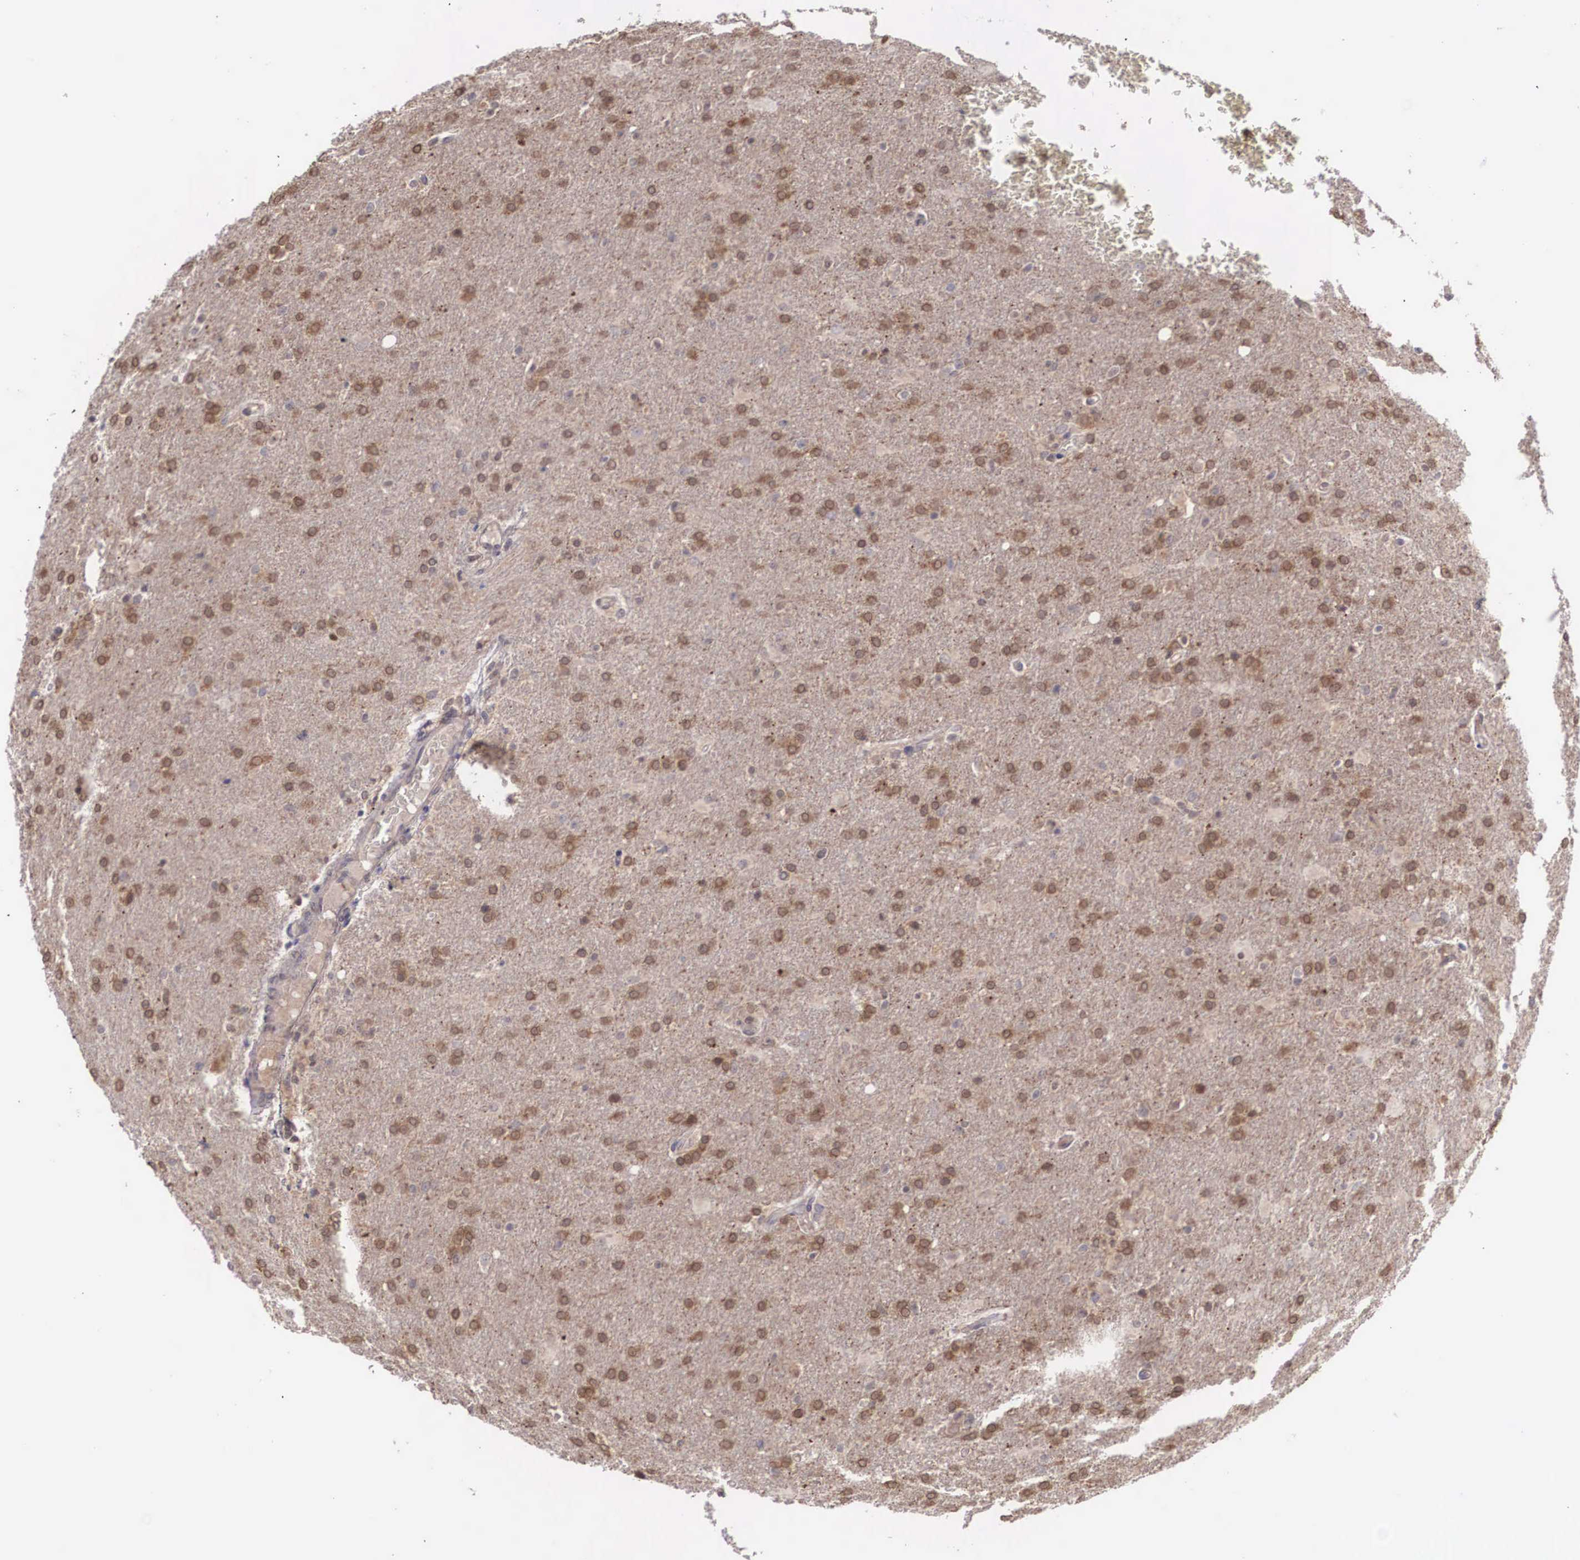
{"staining": {"intensity": "weak", "quantity": ">75%", "location": "cytoplasmic/membranous,nuclear"}, "tissue": "glioma", "cell_type": "Tumor cells", "image_type": "cancer", "snomed": [{"axis": "morphology", "description": "Glioma, malignant, High grade"}, {"axis": "topography", "description": "Brain"}], "caption": "Immunohistochemistry (IHC) (DAB (3,3'-diaminobenzidine)) staining of human glioma demonstrates weak cytoplasmic/membranous and nuclear protein expression in about >75% of tumor cells.", "gene": "DNAJB7", "patient": {"sex": "male", "age": 68}}